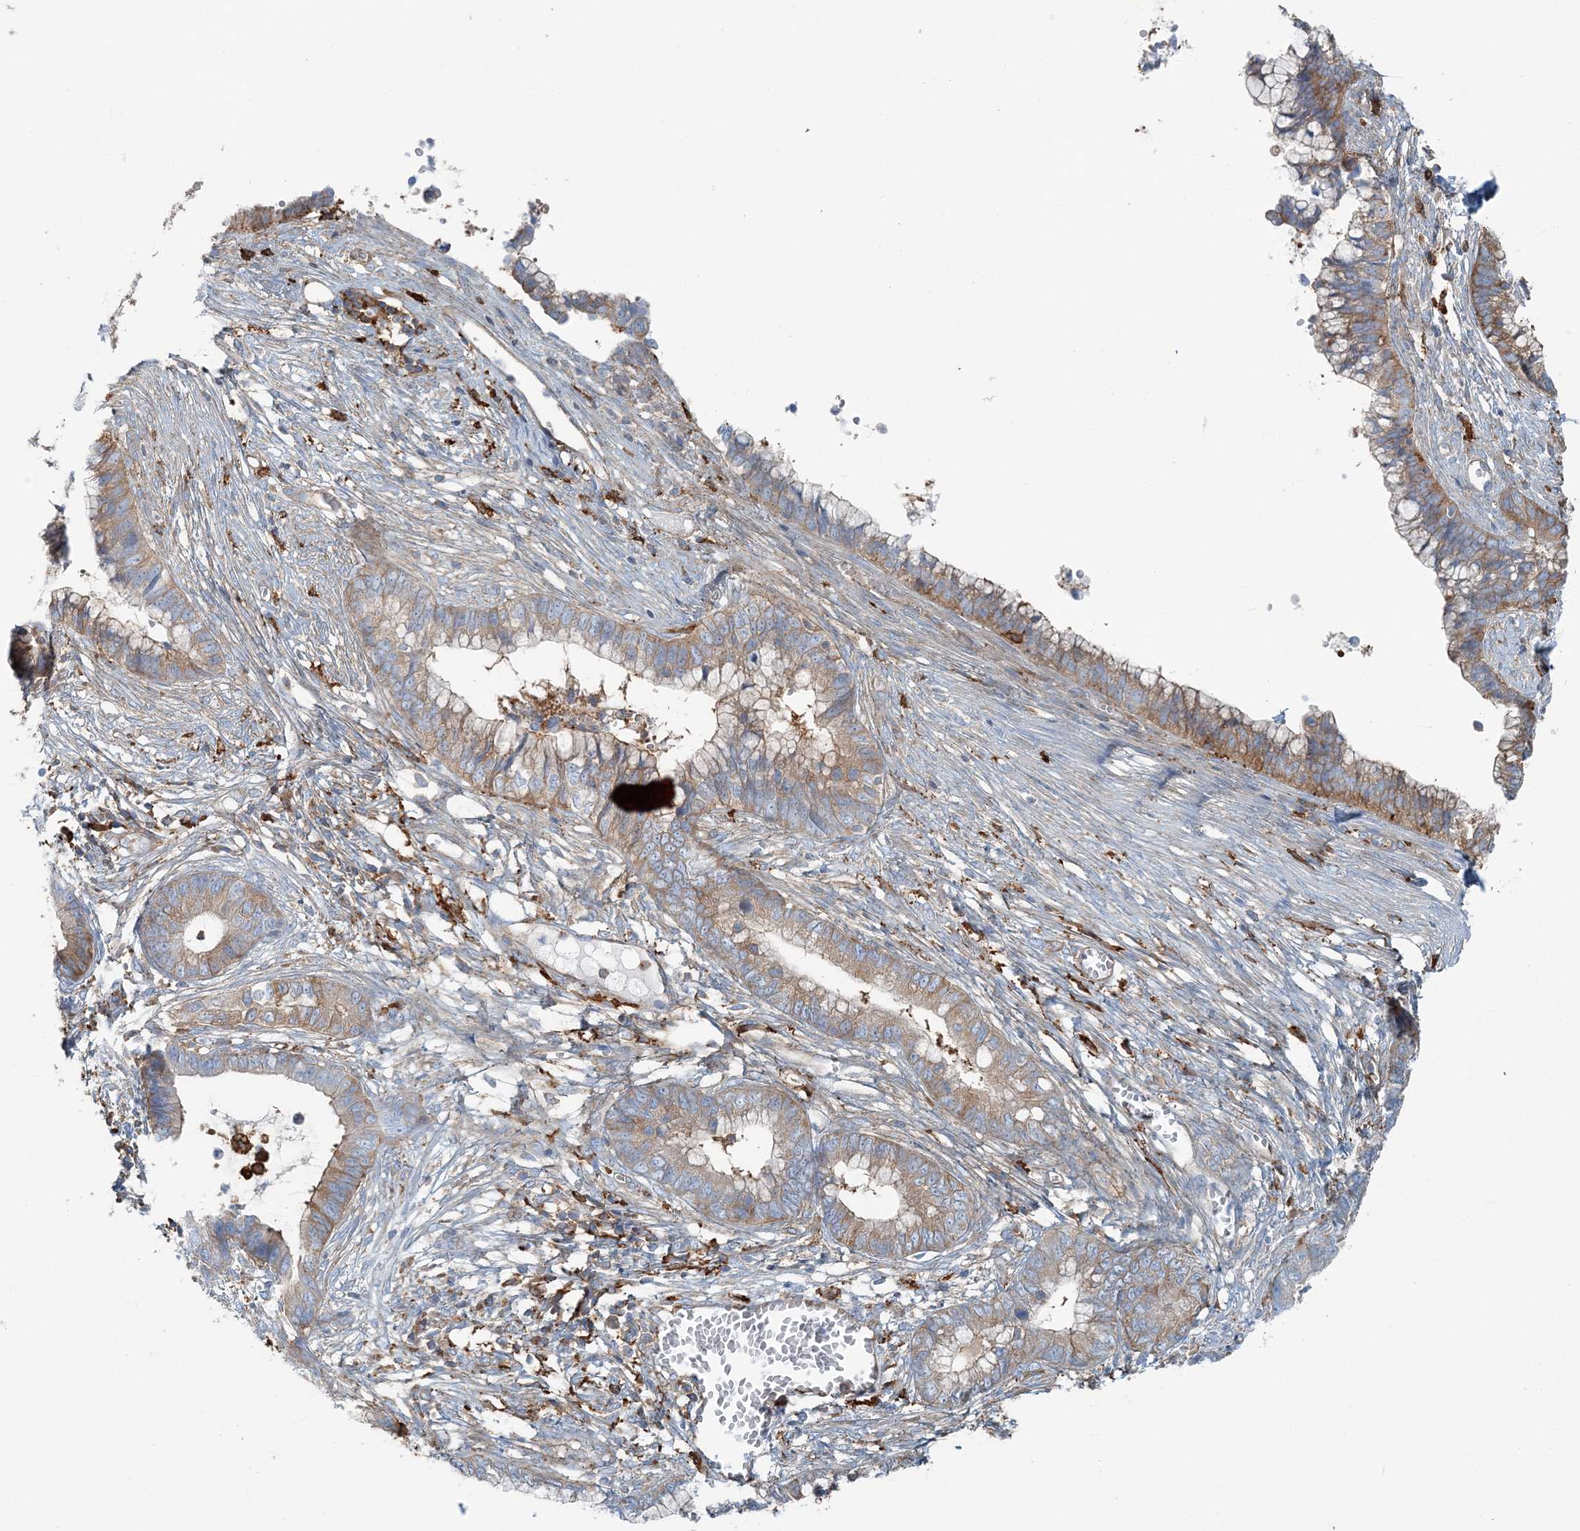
{"staining": {"intensity": "moderate", "quantity": ">75%", "location": "cytoplasmic/membranous"}, "tissue": "cervical cancer", "cell_type": "Tumor cells", "image_type": "cancer", "snomed": [{"axis": "morphology", "description": "Adenocarcinoma, NOS"}, {"axis": "topography", "description": "Cervix"}], "caption": "Immunohistochemical staining of adenocarcinoma (cervical) shows medium levels of moderate cytoplasmic/membranous protein staining in about >75% of tumor cells.", "gene": "SNX2", "patient": {"sex": "female", "age": 44}}